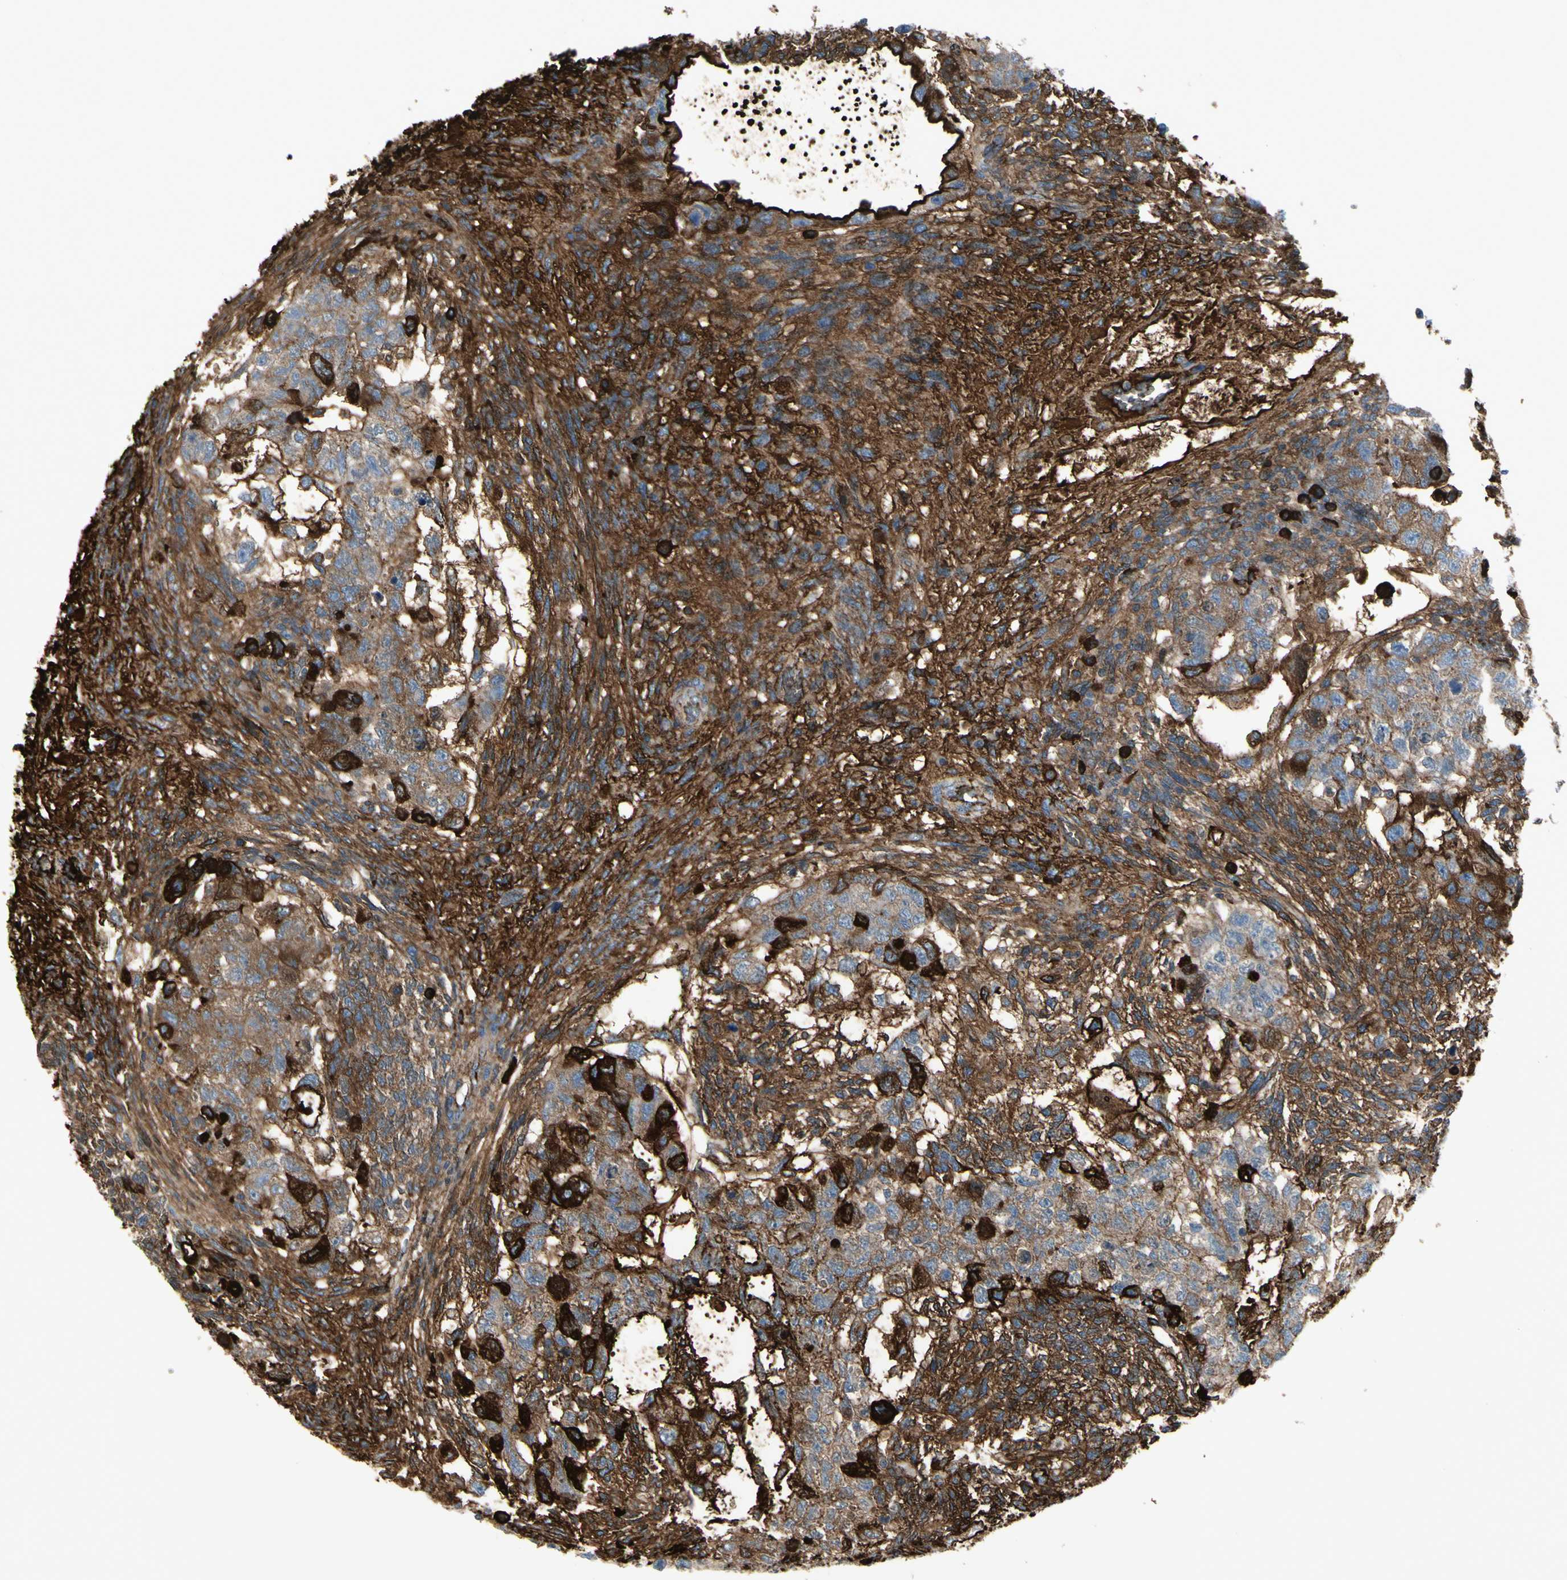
{"staining": {"intensity": "moderate", "quantity": ">75%", "location": "cytoplasmic/membranous"}, "tissue": "testis cancer", "cell_type": "Tumor cells", "image_type": "cancer", "snomed": [{"axis": "morphology", "description": "Normal tissue, NOS"}, {"axis": "morphology", "description": "Carcinoma, Embryonal, NOS"}, {"axis": "topography", "description": "Testis"}], "caption": "Immunohistochemical staining of embryonal carcinoma (testis) shows medium levels of moderate cytoplasmic/membranous expression in about >75% of tumor cells. (DAB = brown stain, brightfield microscopy at high magnification).", "gene": "IGHG1", "patient": {"sex": "male", "age": 36}}